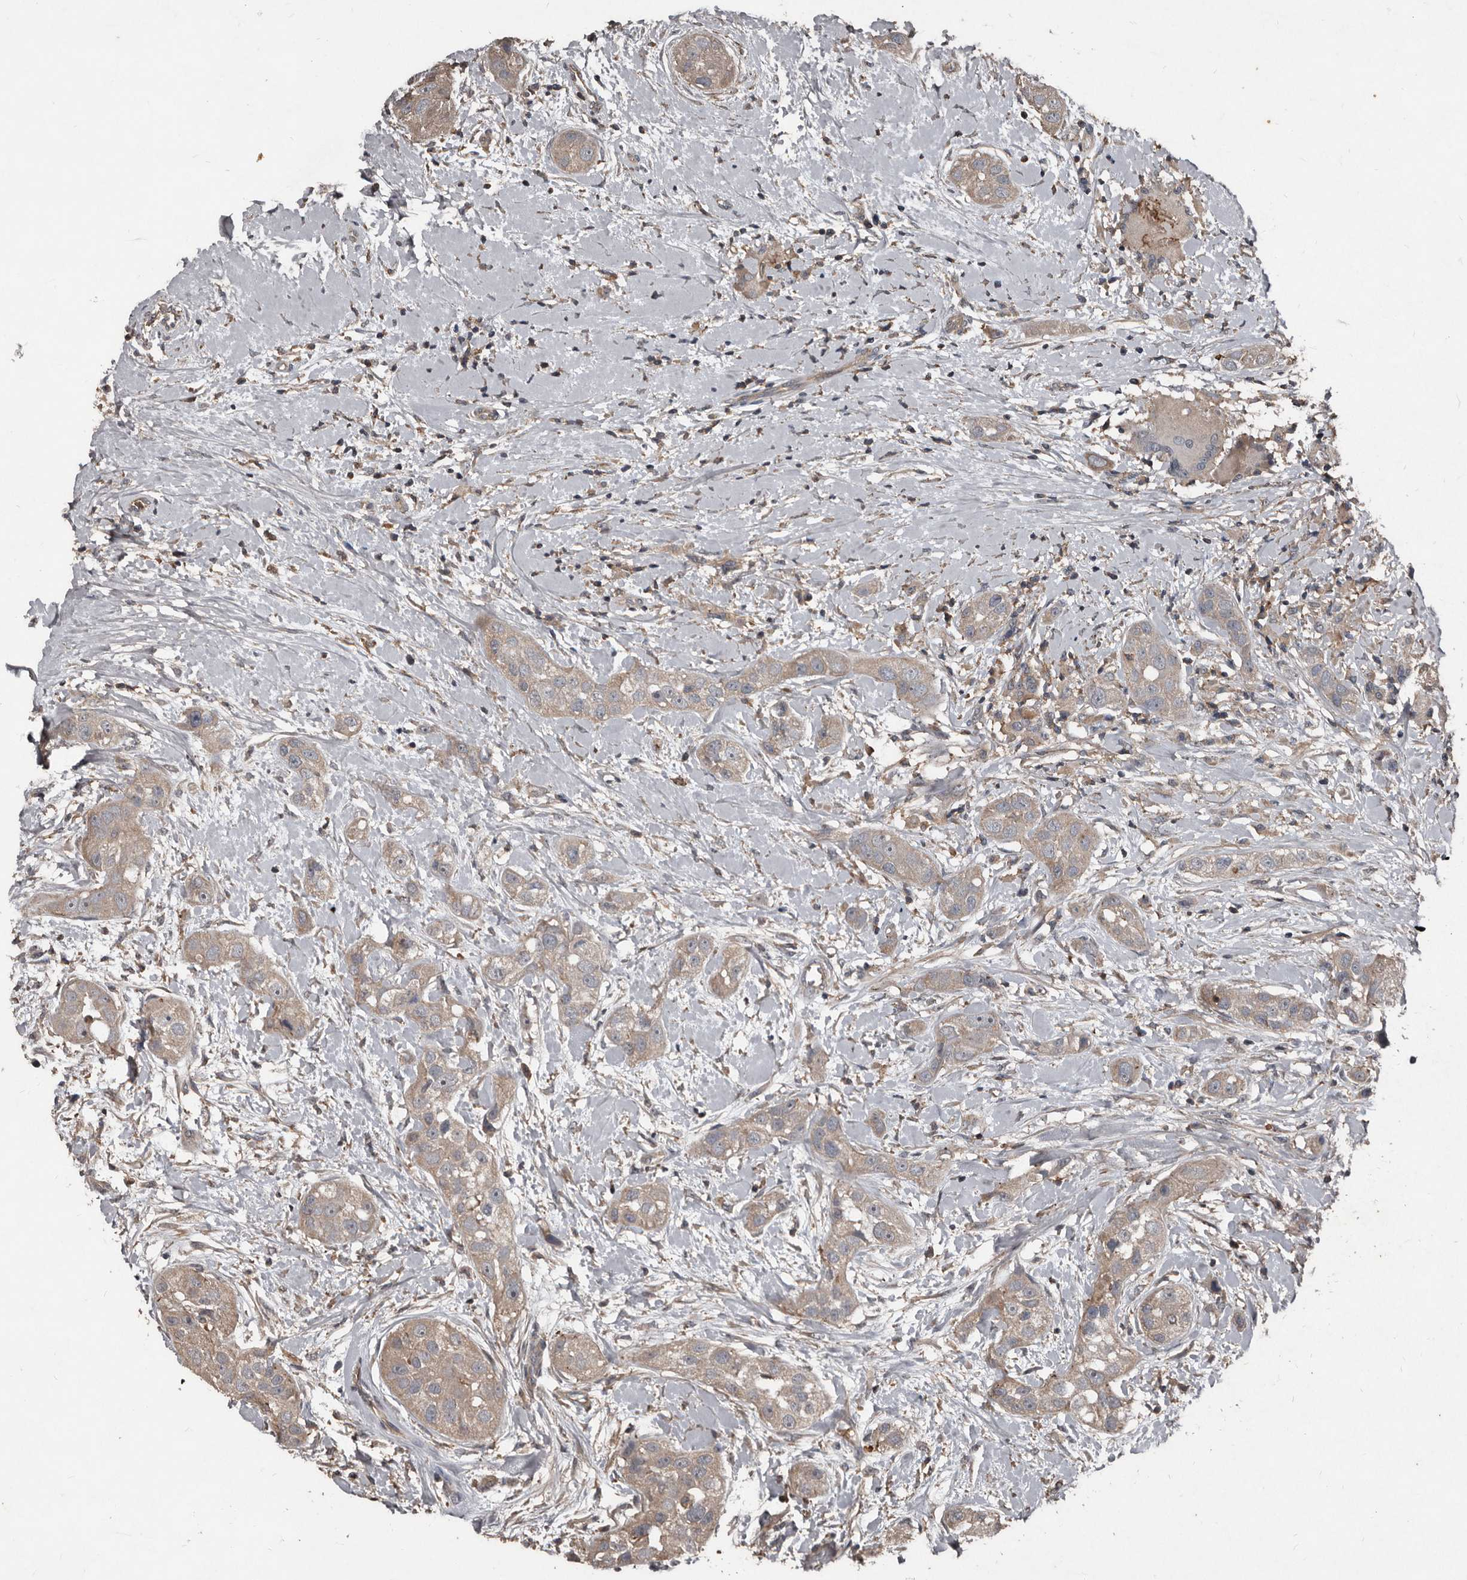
{"staining": {"intensity": "weak", "quantity": ">75%", "location": "cytoplasmic/membranous"}, "tissue": "head and neck cancer", "cell_type": "Tumor cells", "image_type": "cancer", "snomed": [{"axis": "morphology", "description": "Normal tissue, NOS"}, {"axis": "morphology", "description": "Squamous cell carcinoma, NOS"}, {"axis": "topography", "description": "Skeletal muscle"}, {"axis": "topography", "description": "Head-Neck"}], "caption": "The immunohistochemical stain shows weak cytoplasmic/membranous staining in tumor cells of head and neck cancer tissue.", "gene": "GREB1", "patient": {"sex": "male", "age": 51}}